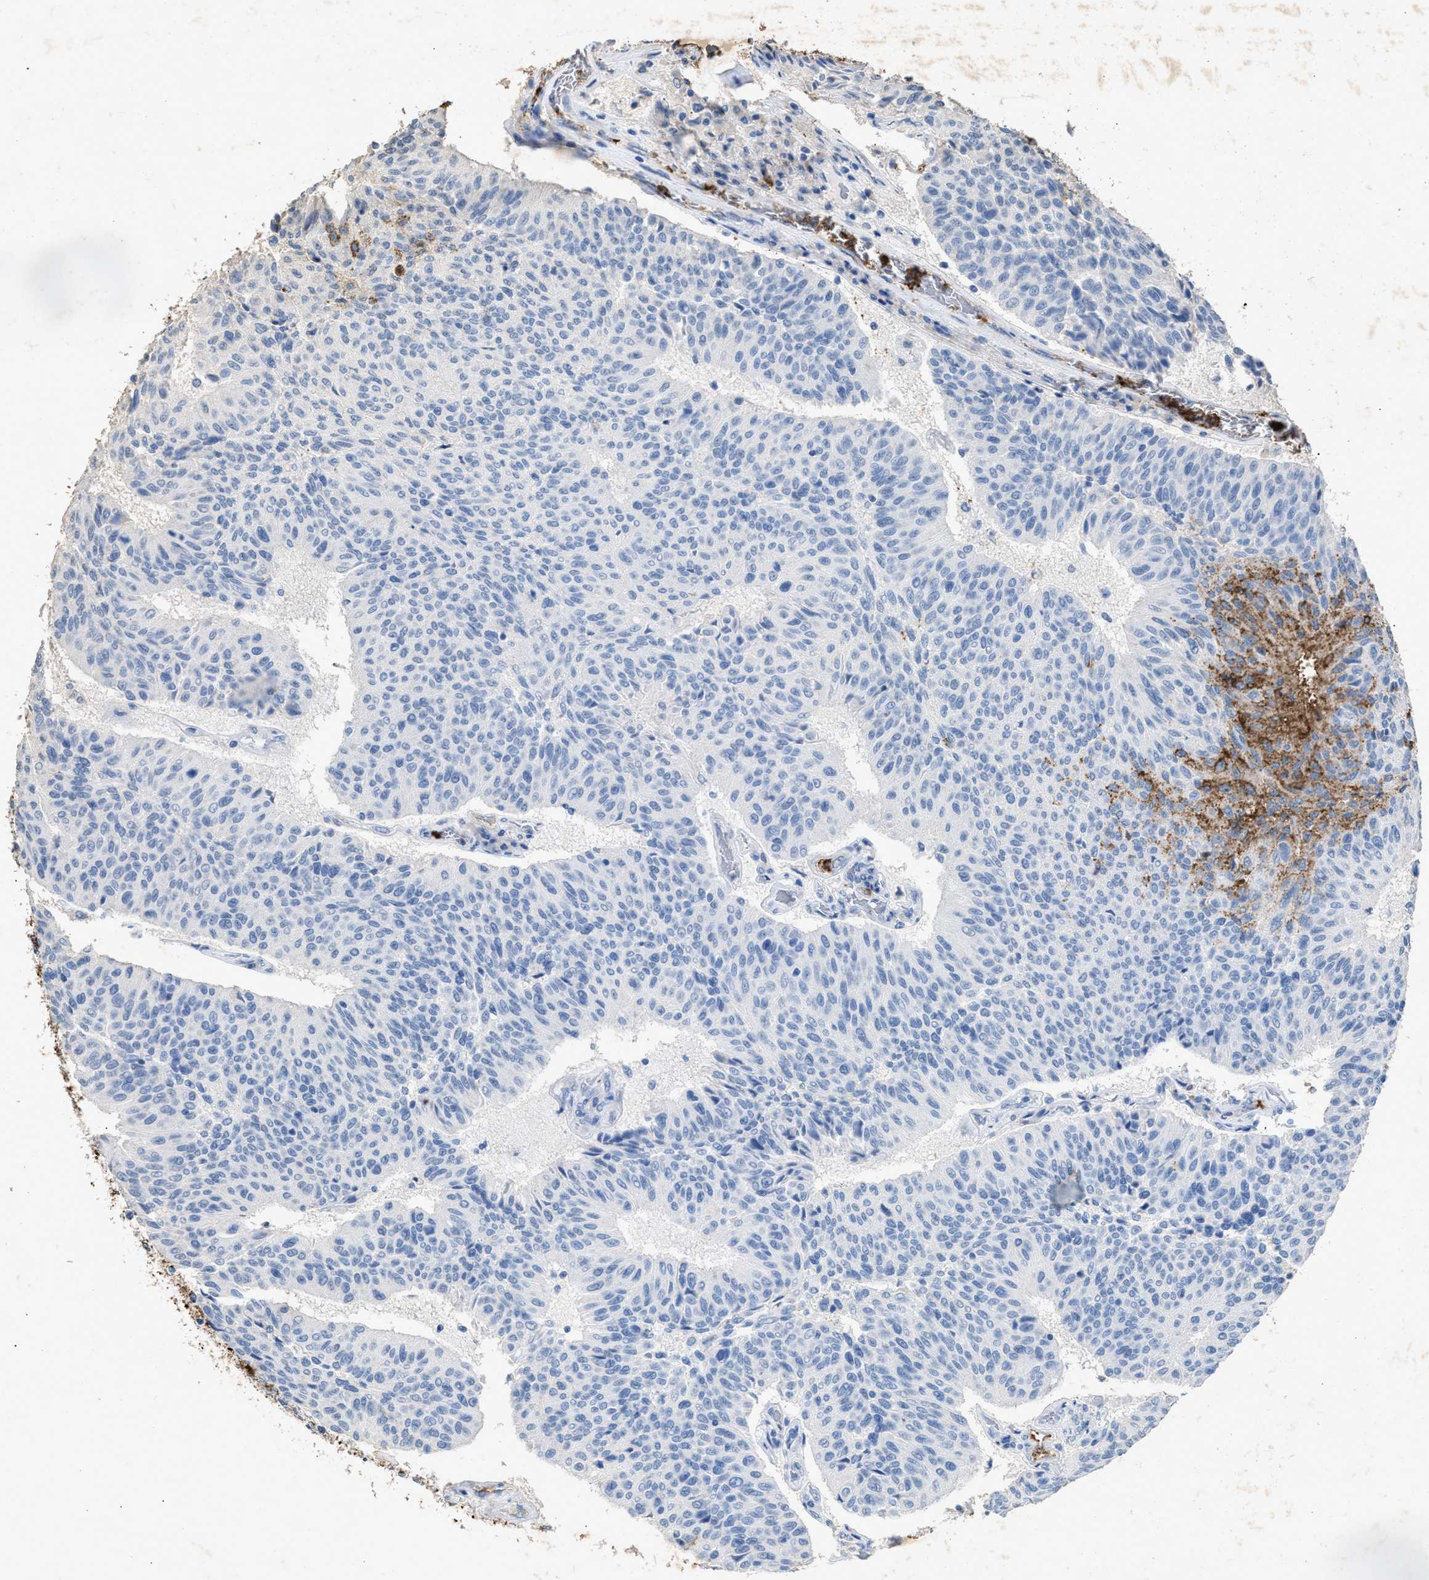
{"staining": {"intensity": "moderate", "quantity": "<25%", "location": "cytoplasmic/membranous"}, "tissue": "urothelial cancer", "cell_type": "Tumor cells", "image_type": "cancer", "snomed": [{"axis": "morphology", "description": "Urothelial carcinoma, High grade"}, {"axis": "topography", "description": "Urinary bladder"}], "caption": "Immunohistochemistry of urothelial cancer shows low levels of moderate cytoplasmic/membranous staining in about <25% of tumor cells. (IHC, brightfield microscopy, high magnification).", "gene": "LTB4R2", "patient": {"sex": "male", "age": 66}}